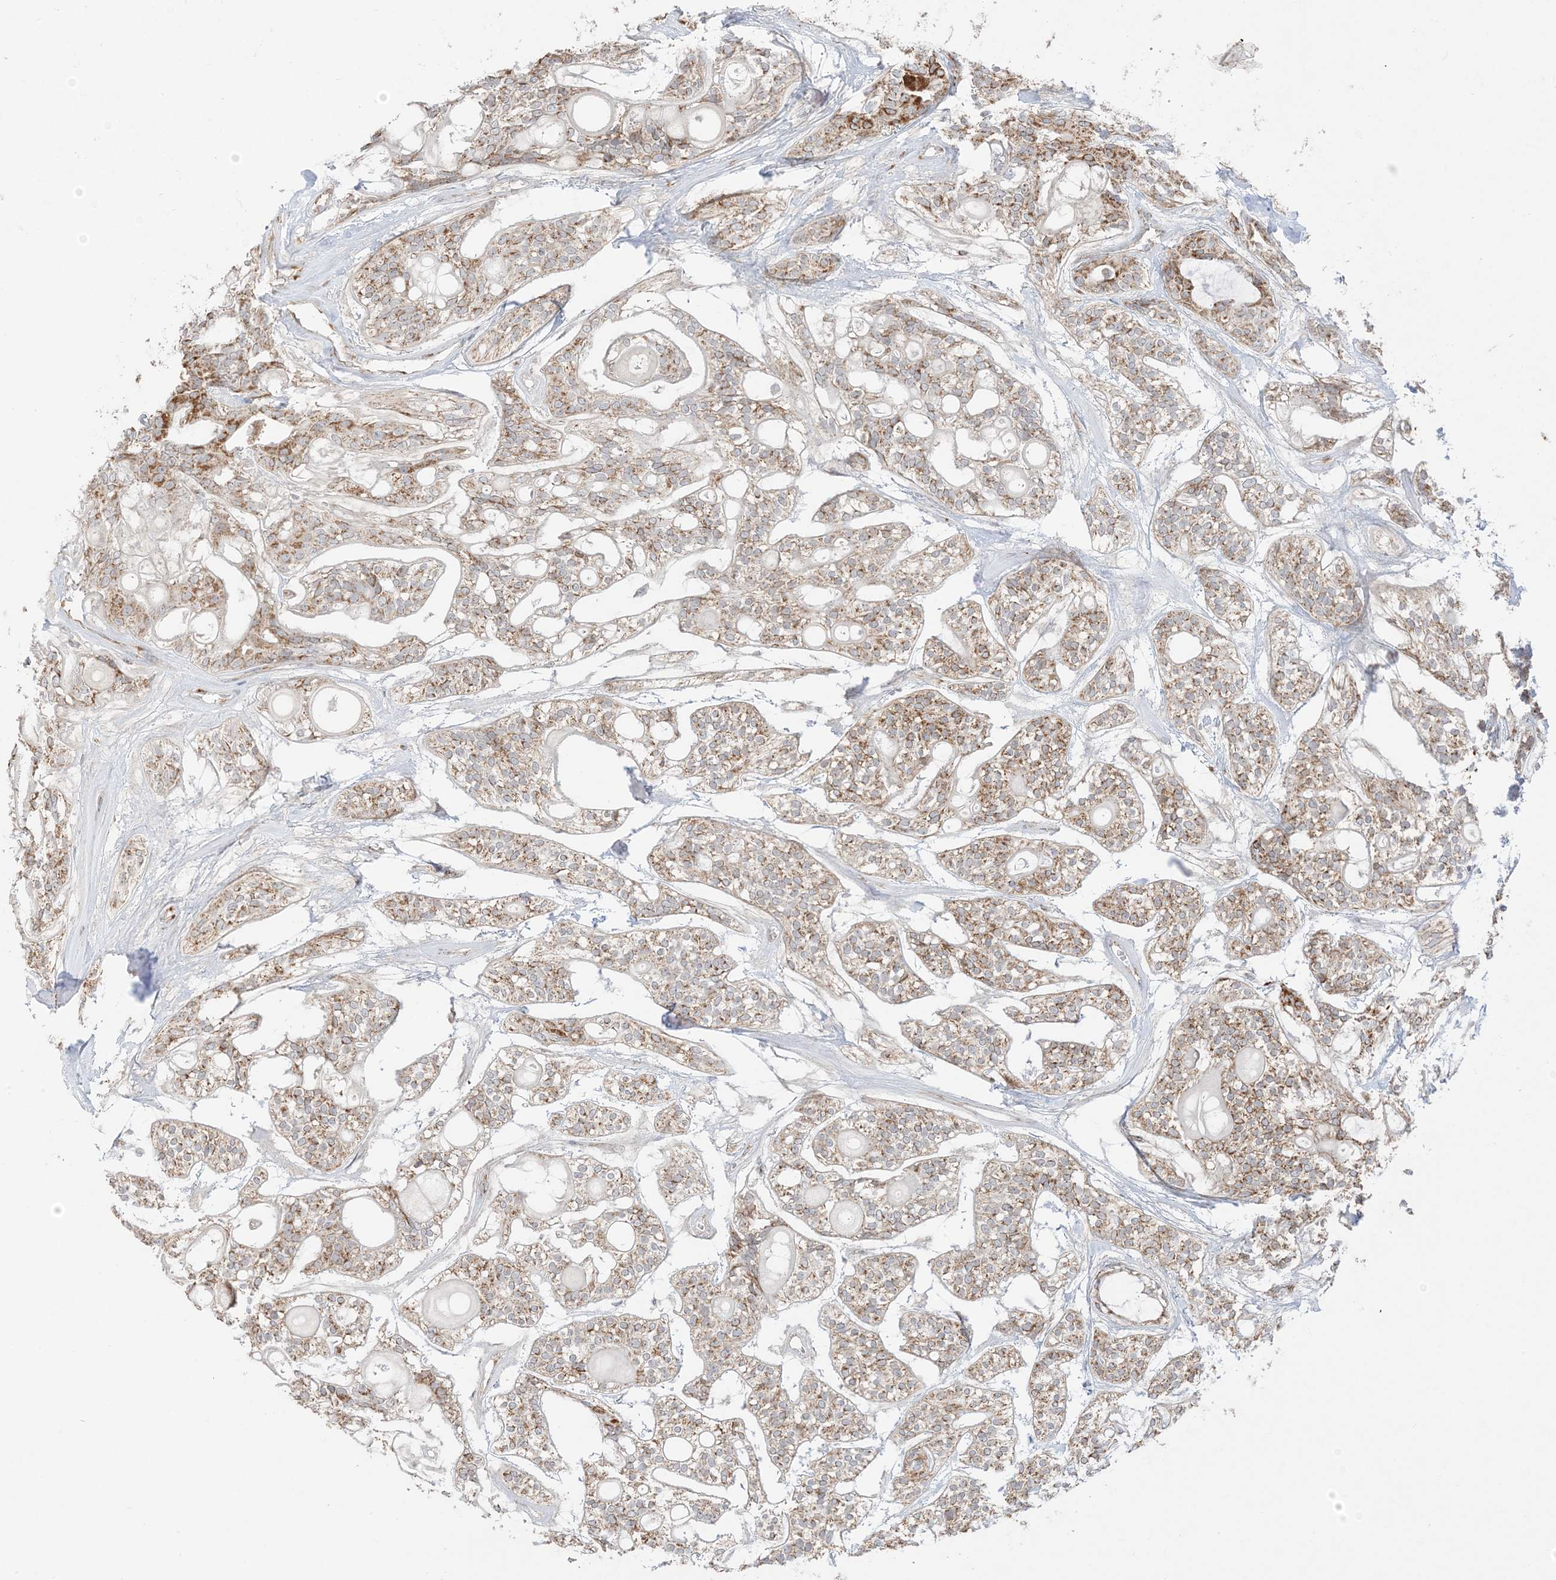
{"staining": {"intensity": "moderate", "quantity": ">75%", "location": "cytoplasmic/membranous"}, "tissue": "head and neck cancer", "cell_type": "Tumor cells", "image_type": "cancer", "snomed": [{"axis": "morphology", "description": "Adenocarcinoma, NOS"}, {"axis": "topography", "description": "Head-Neck"}], "caption": "A medium amount of moderate cytoplasmic/membranous positivity is identified in approximately >75% of tumor cells in head and neck cancer (adenocarcinoma) tissue.", "gene": "SLC25A12", "patient": {"sex": "male", "age": 66}}